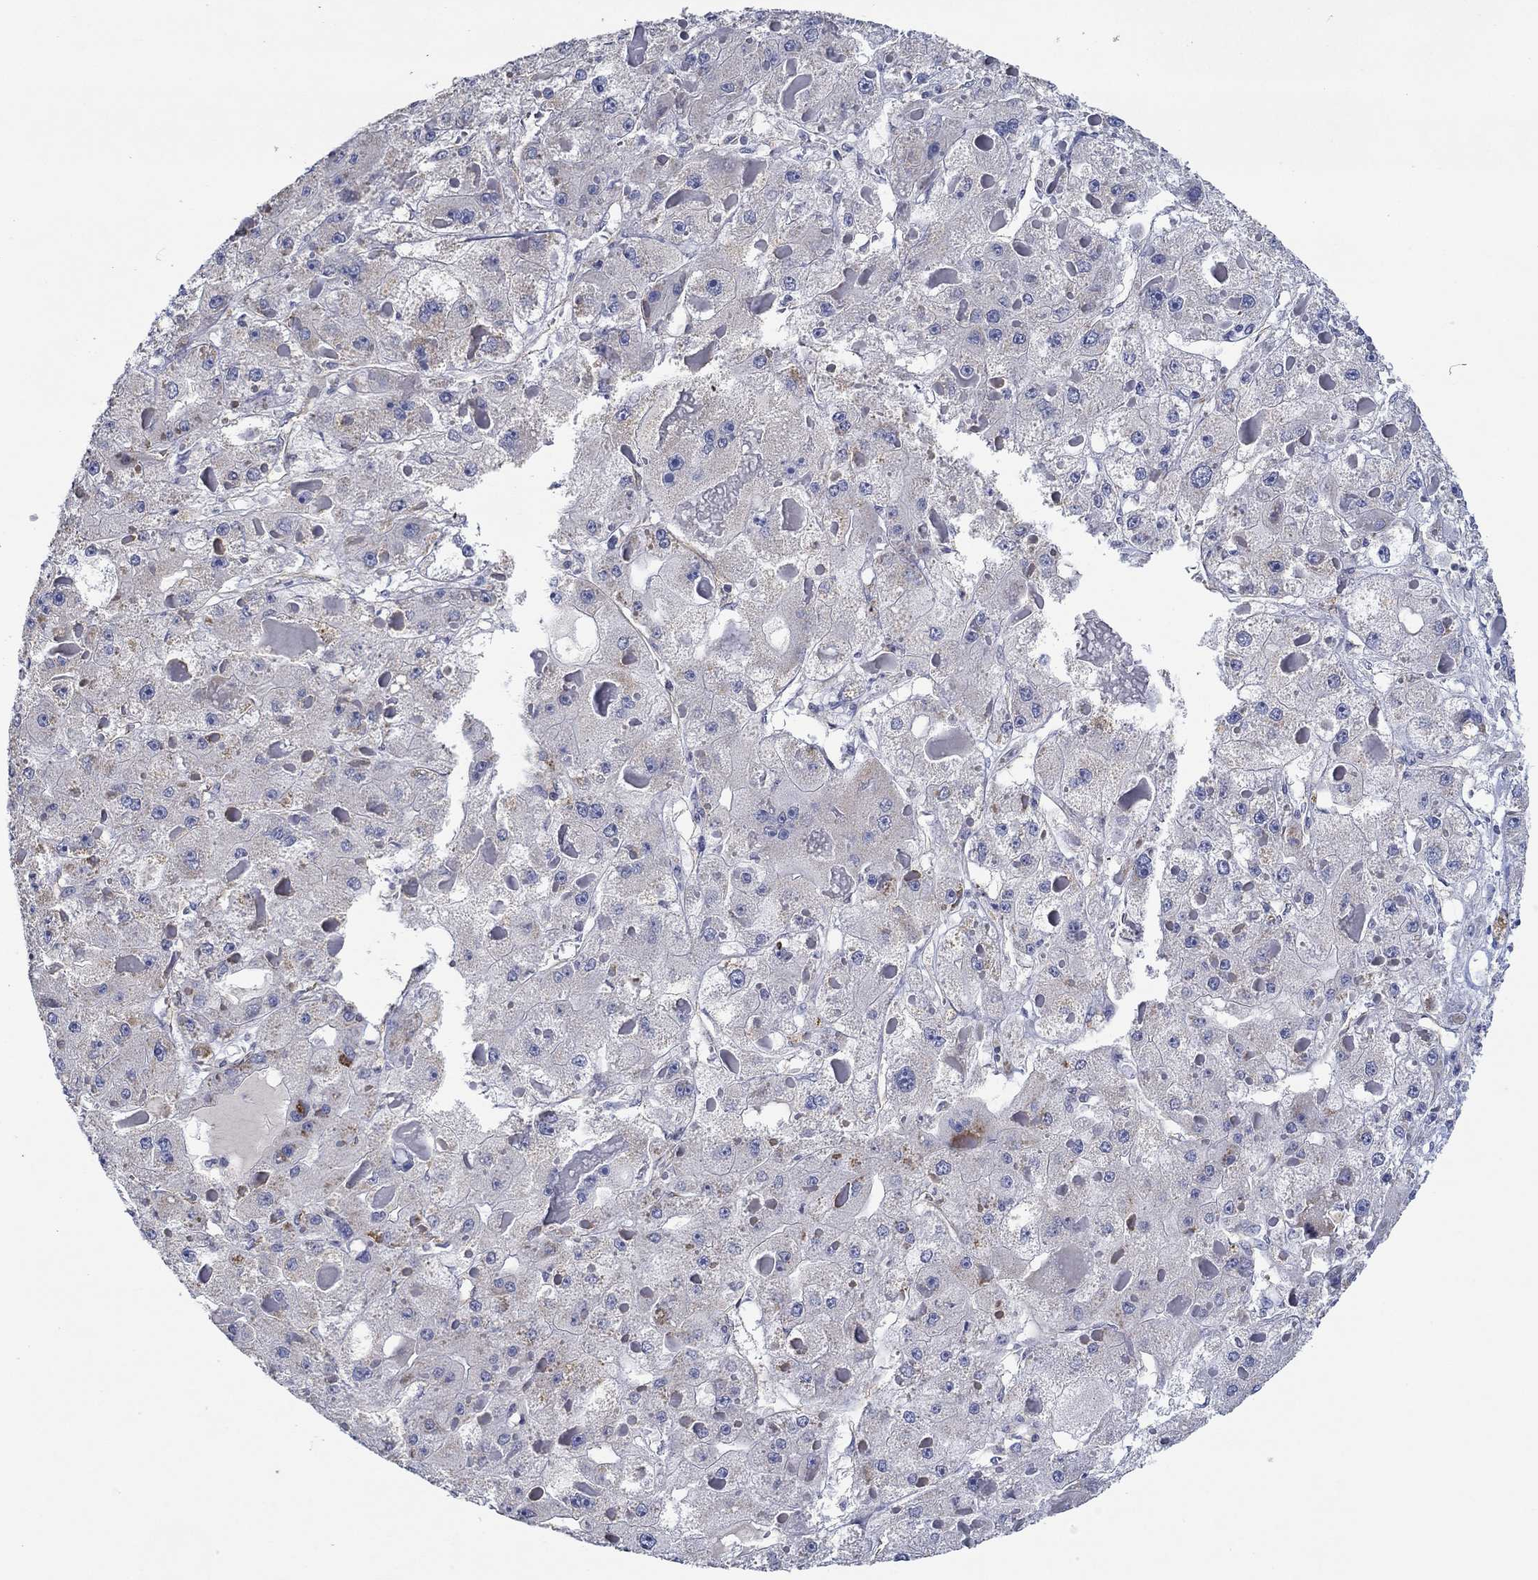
{"staining": {"intensity": "negative", "quantity": "none", "location": "none"}, "tissue": "liver cancer", "cell_type": "Tumor cells", "image_type": "cancer", "snomed": [{"axis": "morphology", "description": "Carcinoma, Hepatocellular, NOS"}, {"axis": "topography", "description": "Liver"}], "caption": "Micrograph shows no significant protein staining in tumor cells of liver cancer.", "gene": "GJA5", "patient": {"sex": "female", "age": 73}}